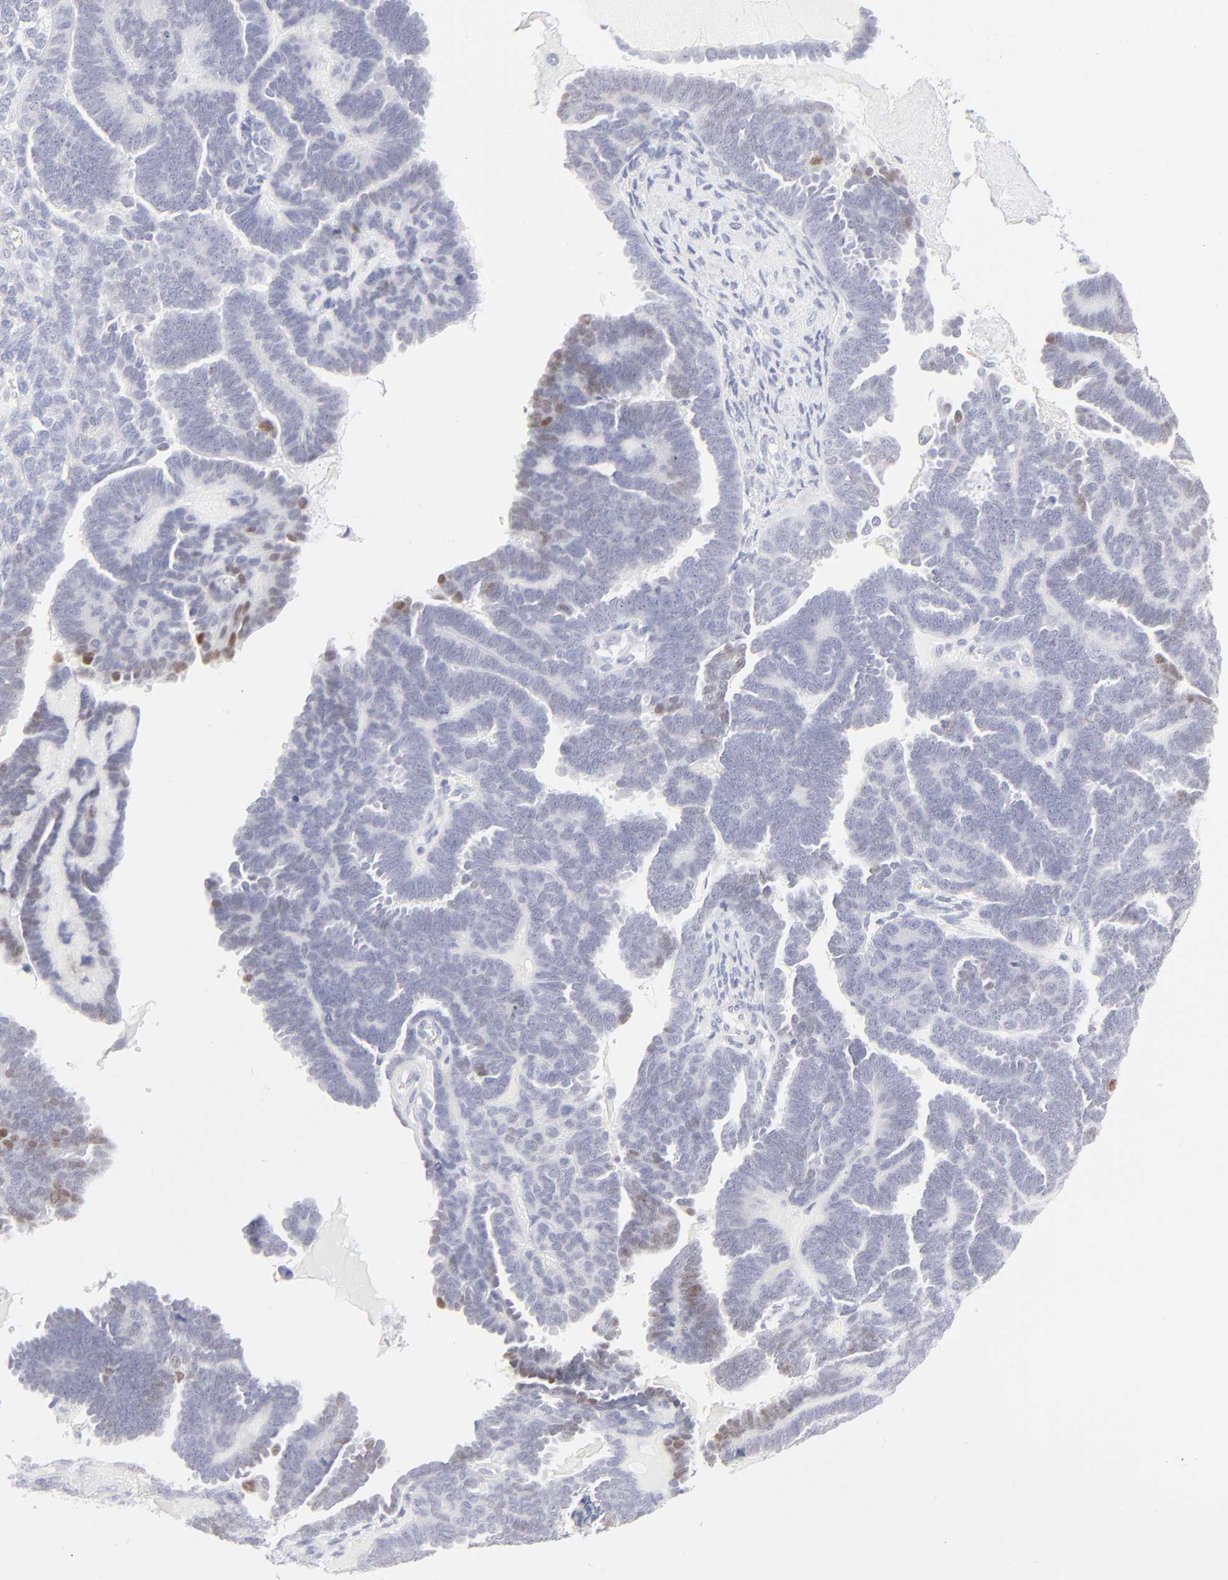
{"staining": {"intensity": "moderate", "quantity": "<25%", "location": "nuclear"}, "tissue": "endometrial cancer", "cell_type": "Tumor cells", "image_type": "cancer", "snomed": [{"axis": "morphology", "description": "Neoplasm, malignant, NOS"}, {"axis": "topography", "description": "Endometrium"}], "caption": "Immunohistochemistry (IHC) (DAB (3,3'-diaminobenzidine)) staining of malignant neoplasm (endometrial) demonstrates moderate nuclear protein expression in approximately <25% of tumor cells.", "gene": "ELF3", "patient": {"sex": "female", "age": 74}}